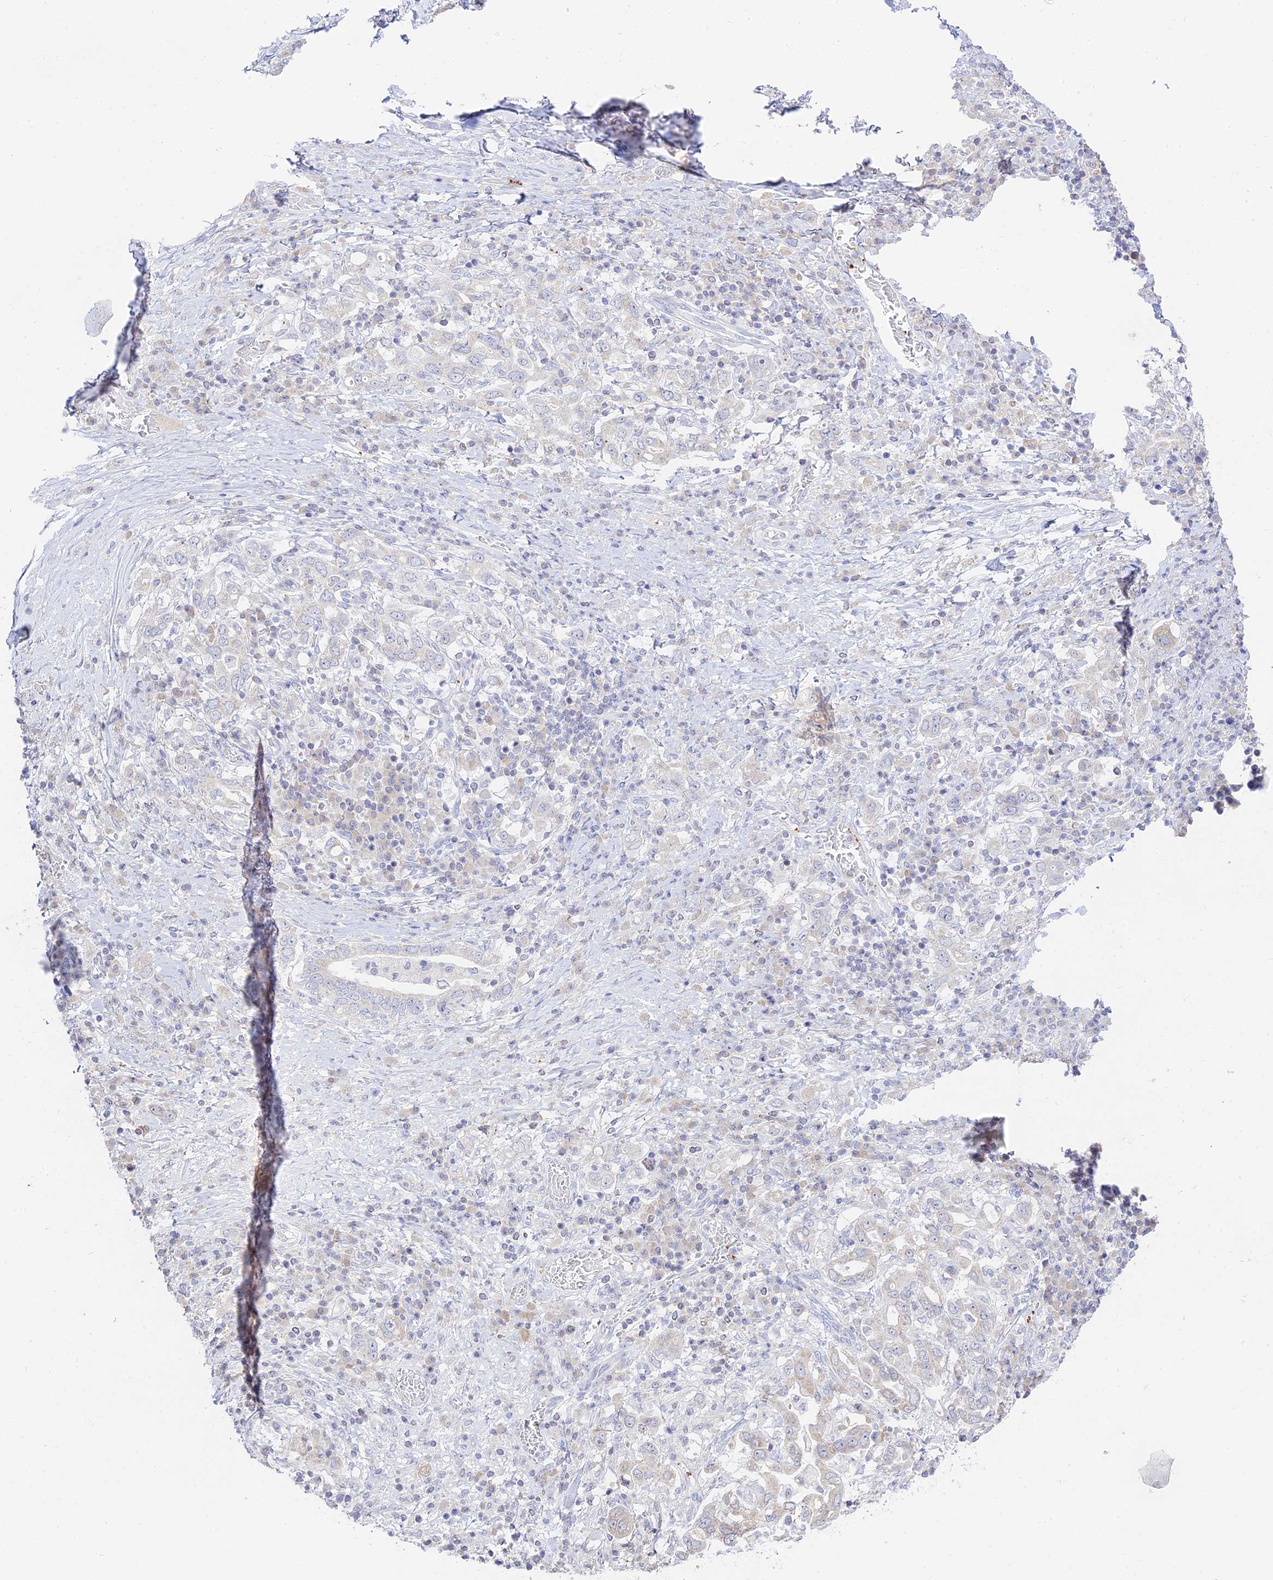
{"staining": {"intensity": "negative", "quantity": "none", "location": "none"}, "tissue": "stomach cancer", "cell_type": "Tumor cells", "image_type": "cancer", "snomed": [{"axis": "morphology", "description": "Adenocarcinoma, NOS"}, {"axis": "topography", "description": "Stomach, upper"}, {"axis": "topography", "description": "Stomach"}], "caption": "This is an immunohistochemistry histopathology image of human adenocarcinoma (stomach). There is no staining in tumor cells.", "gene": "TMEM40", "patient": {"sex": "male", "age": 62}}